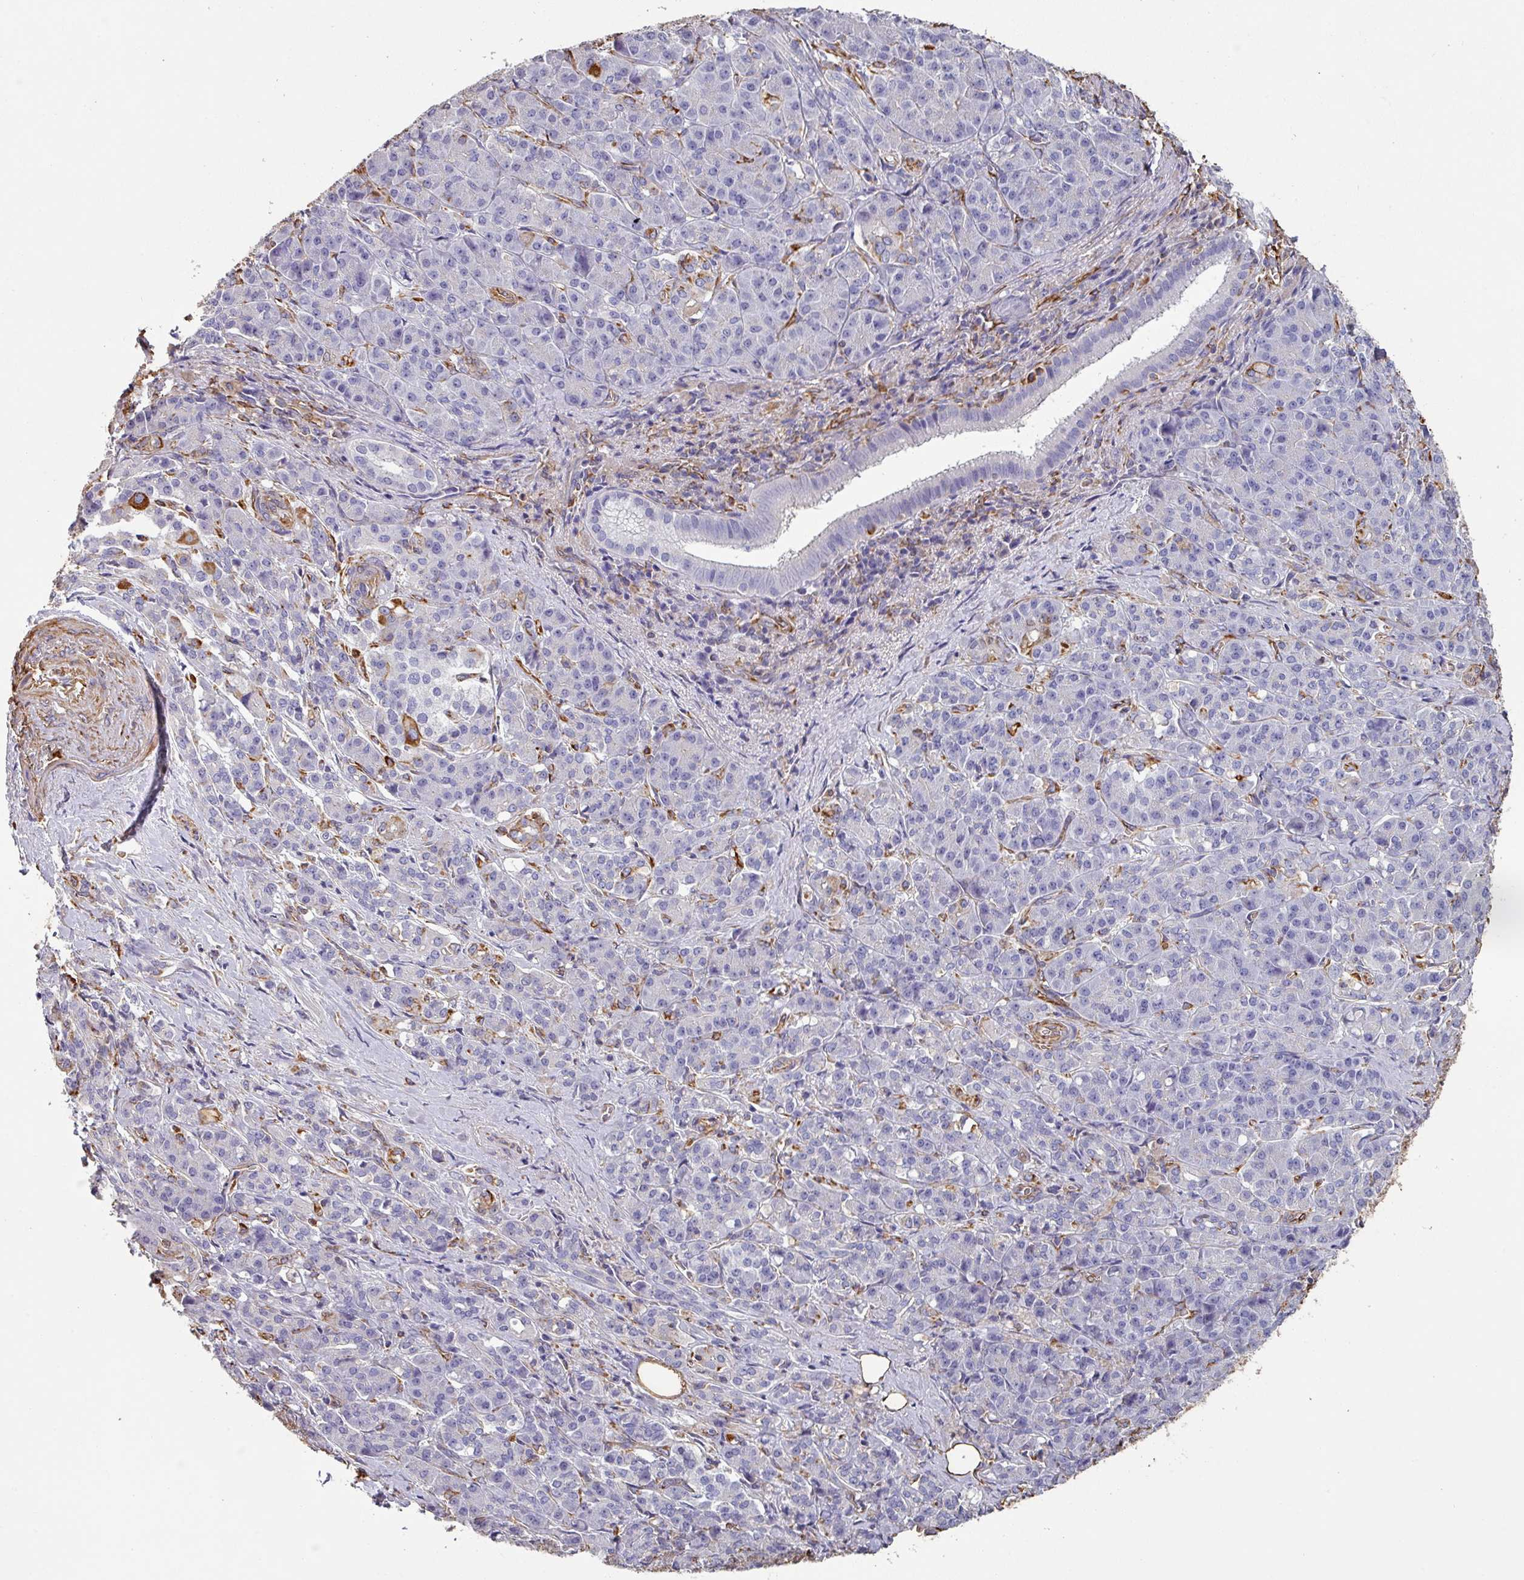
{"staining": {"intensity": "negative", "quantity": "none", "location": "none"}, "tissue": "pancreatic cancer", "cell_type": "Tumor cells", "image_type": "cancer", "snomed": [{"axis": "morphology", "description": "Adenocarcinoma, NOS"}, {"axis": "topography", "description": "Pancreas"}], "caption": "This is an IHC histopathology image of pancreatic adenocarcinoma. There is no expression in tumor cells.", "gene": "ZNF280C", "patient": {"sex": "male", "age": 57}}